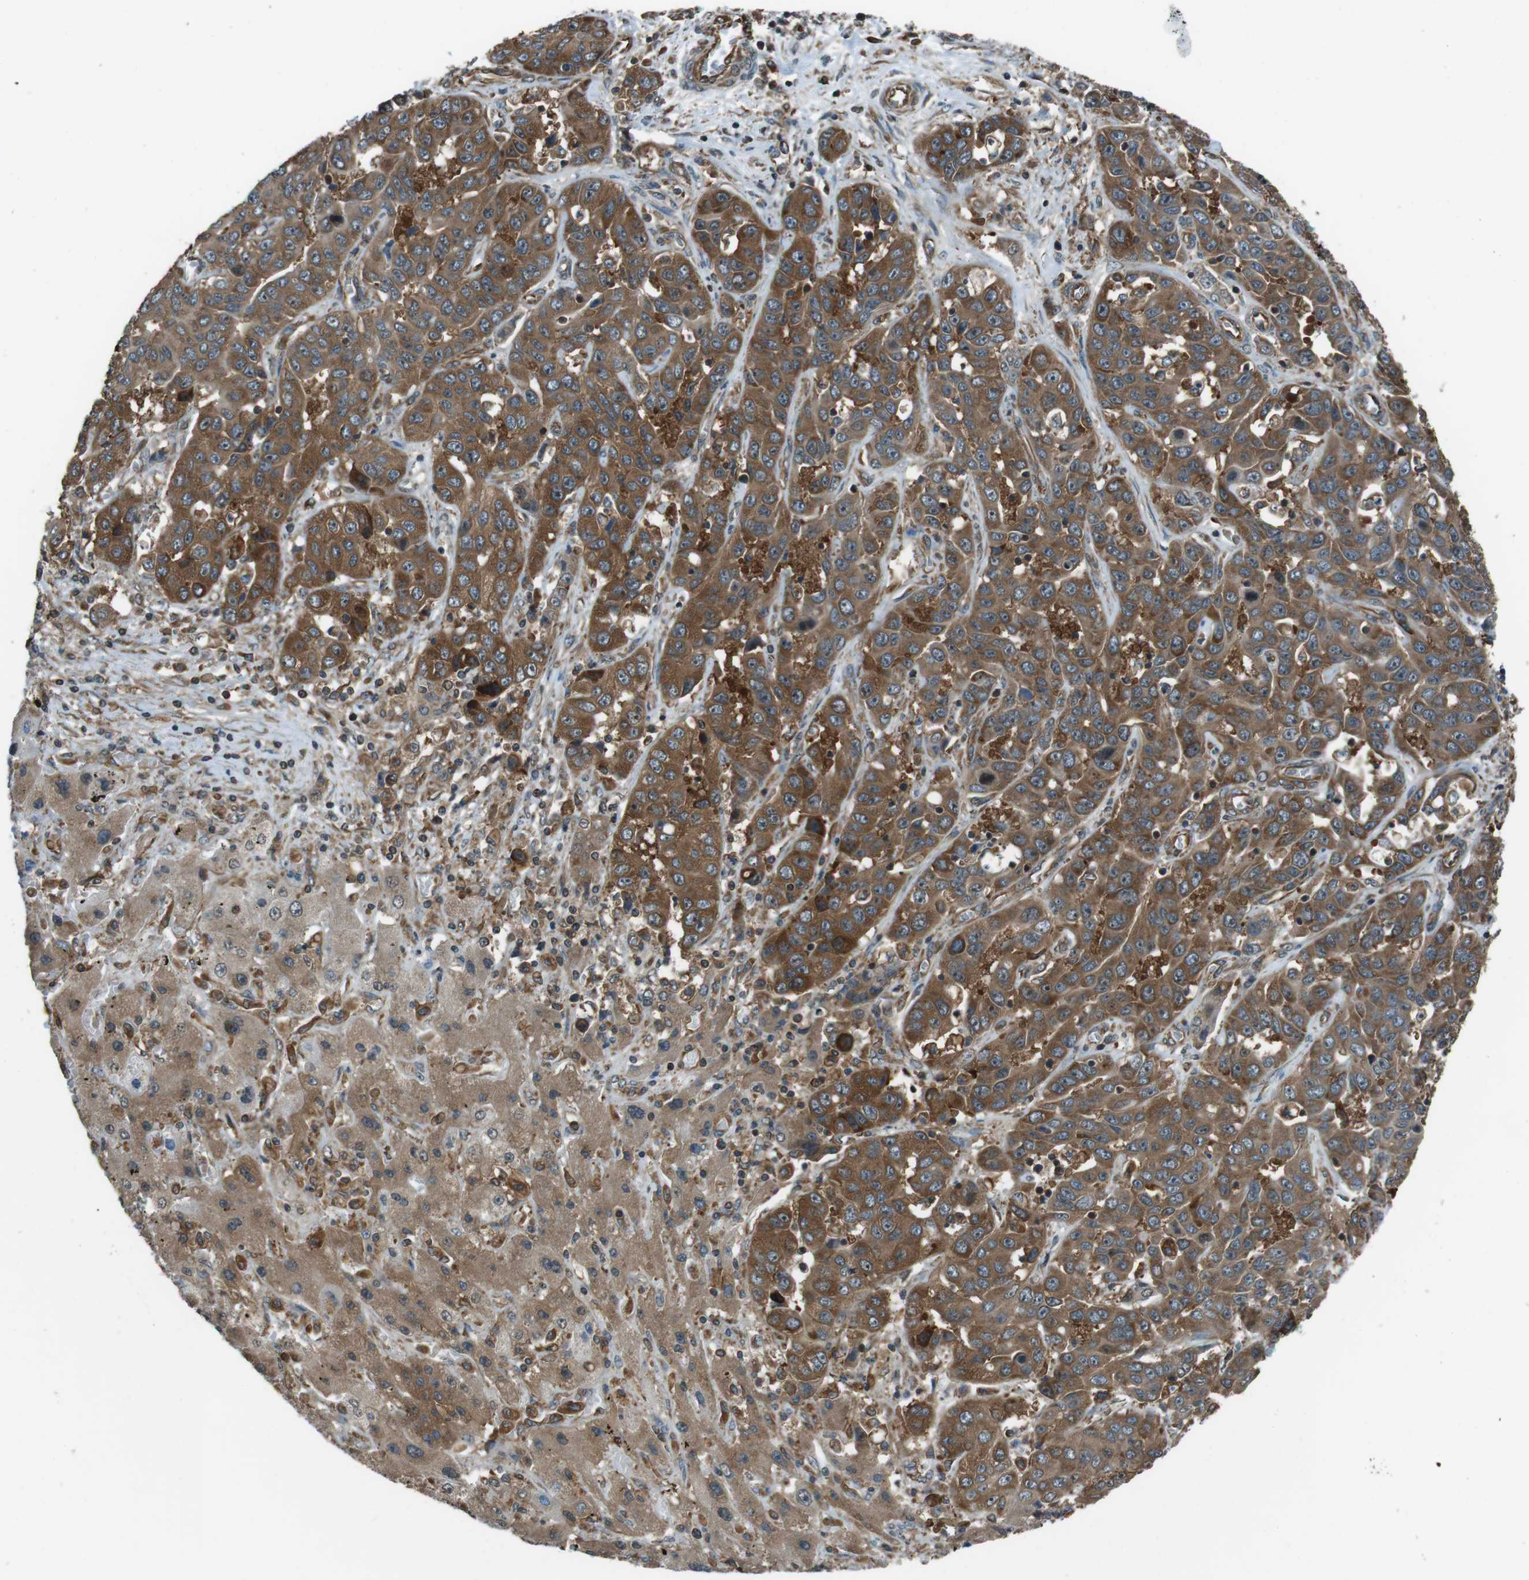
{"staining": {"intensity": "moderate", "quantity": ">75%", "location": "cytoplasmic/membranous"}, "tissue": "liver cancer", "cell_type": "Tumor cells", "image_type": "cancer", "snomed": [{"axis": "morphology", "description": "Cholangiocarcinoma"}, {"axis": "topography", "description": "Liver"}], "caption": "Moderate cytoplasmic/membranous protein expression is present in about >75% of tumor cells in liver cholangiocarcinoma.", "gene": "PA2G4", "patient": {"sex": "female", "age": 52}}